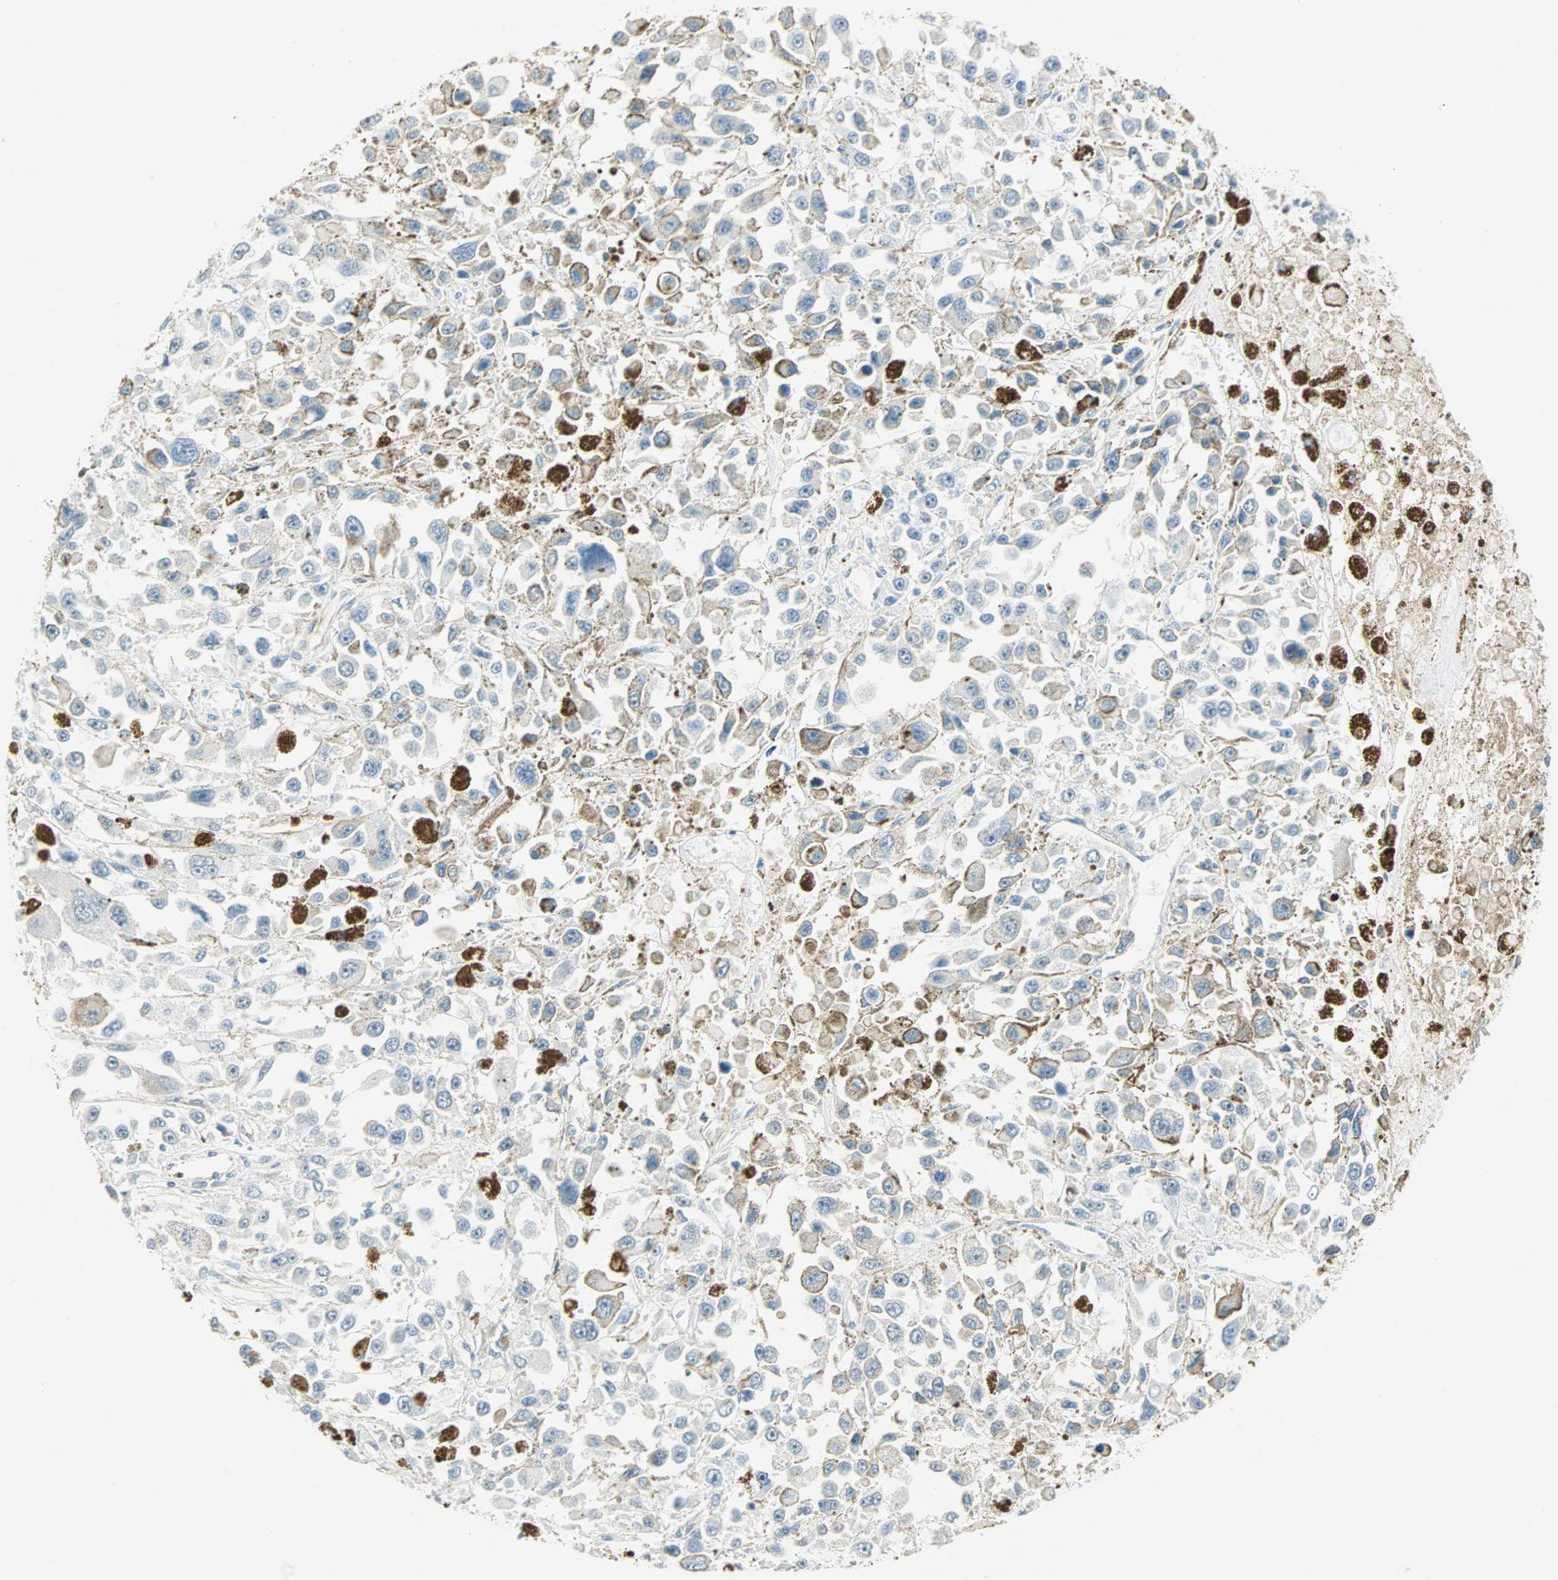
{"staining": {"intensity": "negative", "quantity": "none", "location": "none"}, "tissue": "melanoma", "cell_type": "Tumor cells", "image_type": "cancer", "snomed": [{"axis": "morphology", "description": "Malignant melanoma, Metastatic site"}, {"axis": "topography", "description": "Lymph node"}], "caption": "Immunohistochemistry (IHC) of malignant melanoma (metastatic site) exhibits no expression in tumor cells. The staining was performed using DAB to visualize the protein expression in brown, while the nuclei were stained in blue with hematoxylin (Magnification: 20x).", "gene": "MLLT10", "patient": {"sex": "male", "age": 59}}